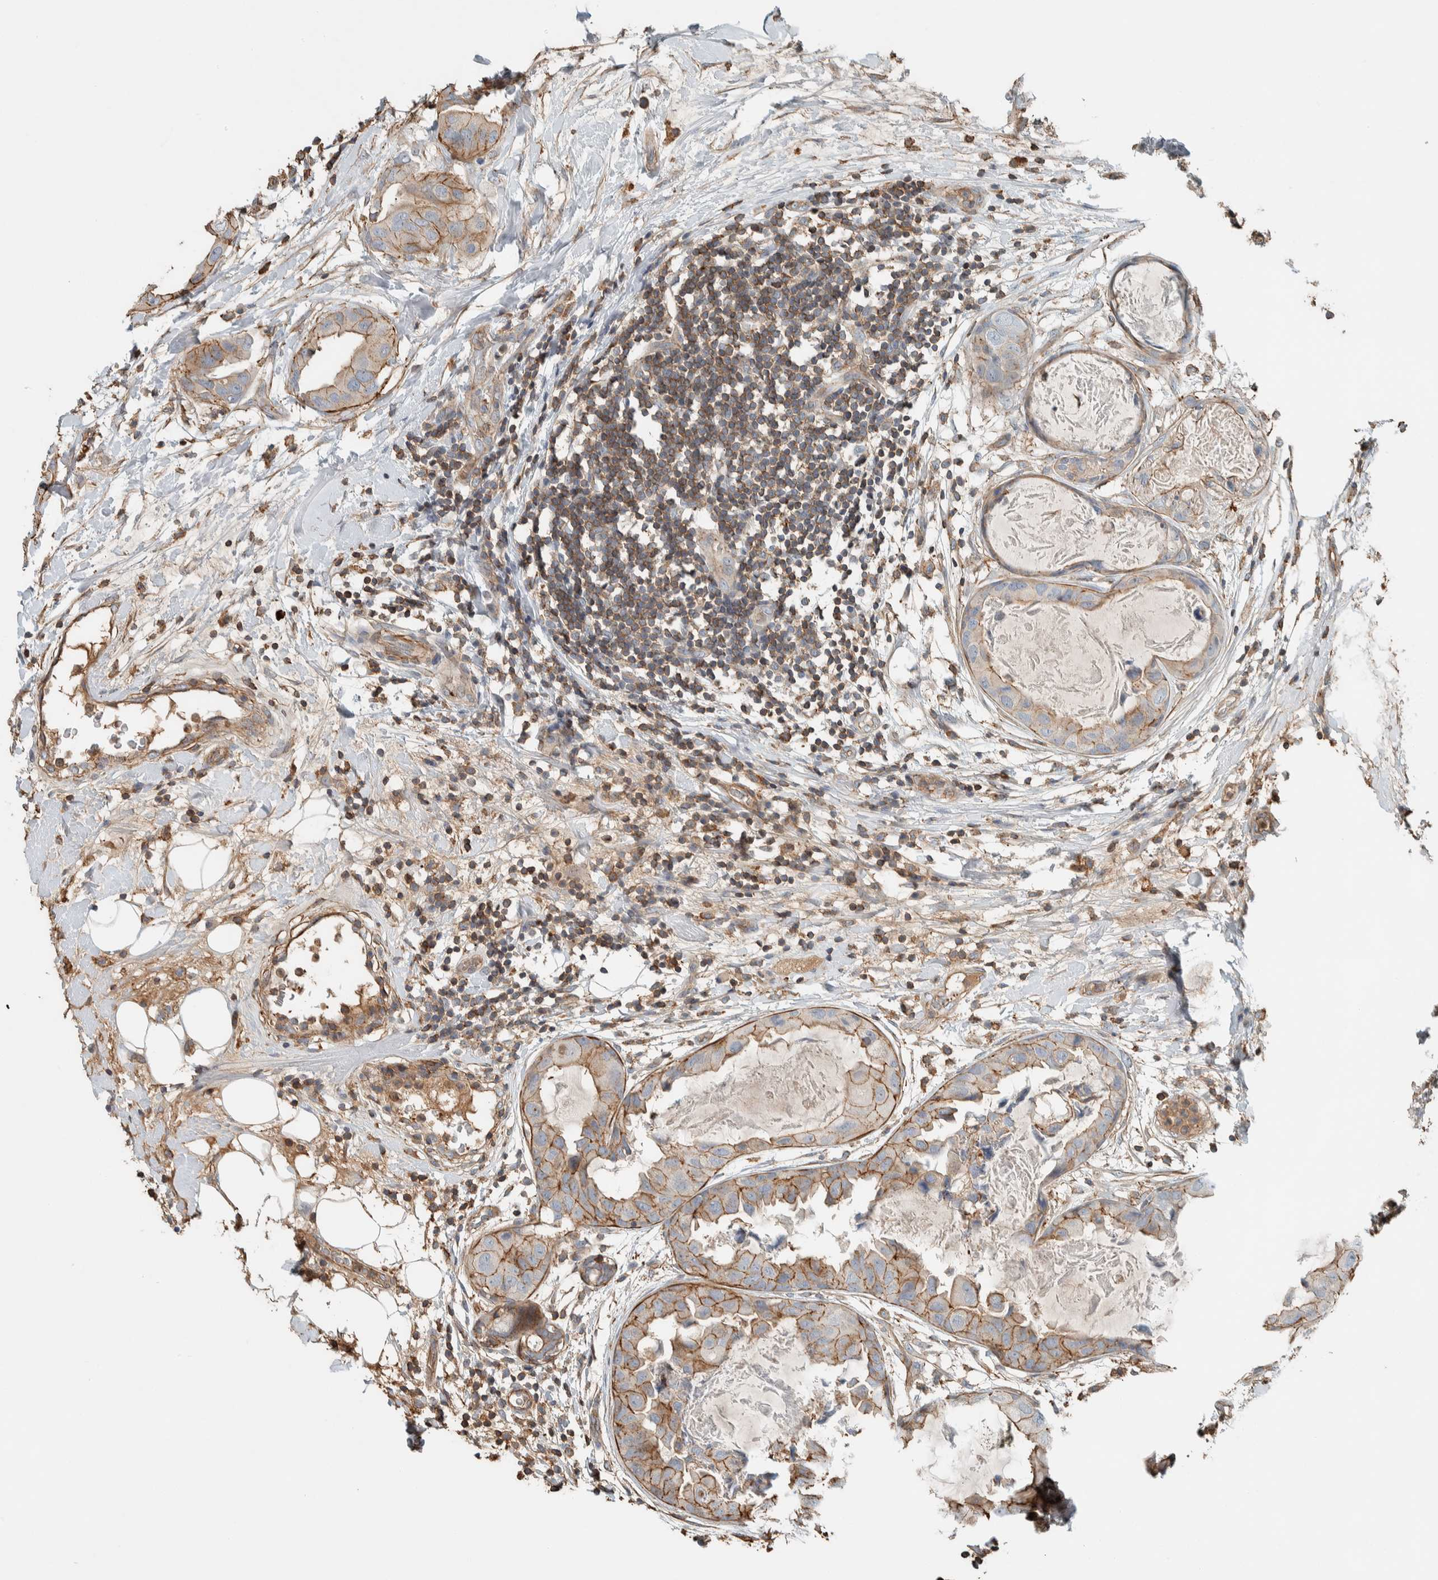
{"staining": {"intensity": "moderate", "quantity": ">75%", "location": "cytoplasmic/membranous"}, "tissue": "breast cancer", "cell_type": "Tumor cells", "image_type": "cancer", "snomed": [{"axis": "morphology", "description": "Duct carcinoma"}, {"axis": "topography", "description": "Breast"}], "caption": "A micrograph of human breast cancer (infiltrating ductal carcinoma) stained for a protein demonstrates moderate cytoplasmic/membranous brown staining in tumor cells.", "gene": "CTBP2", "patient": {"sex": "female", "age": 40}}